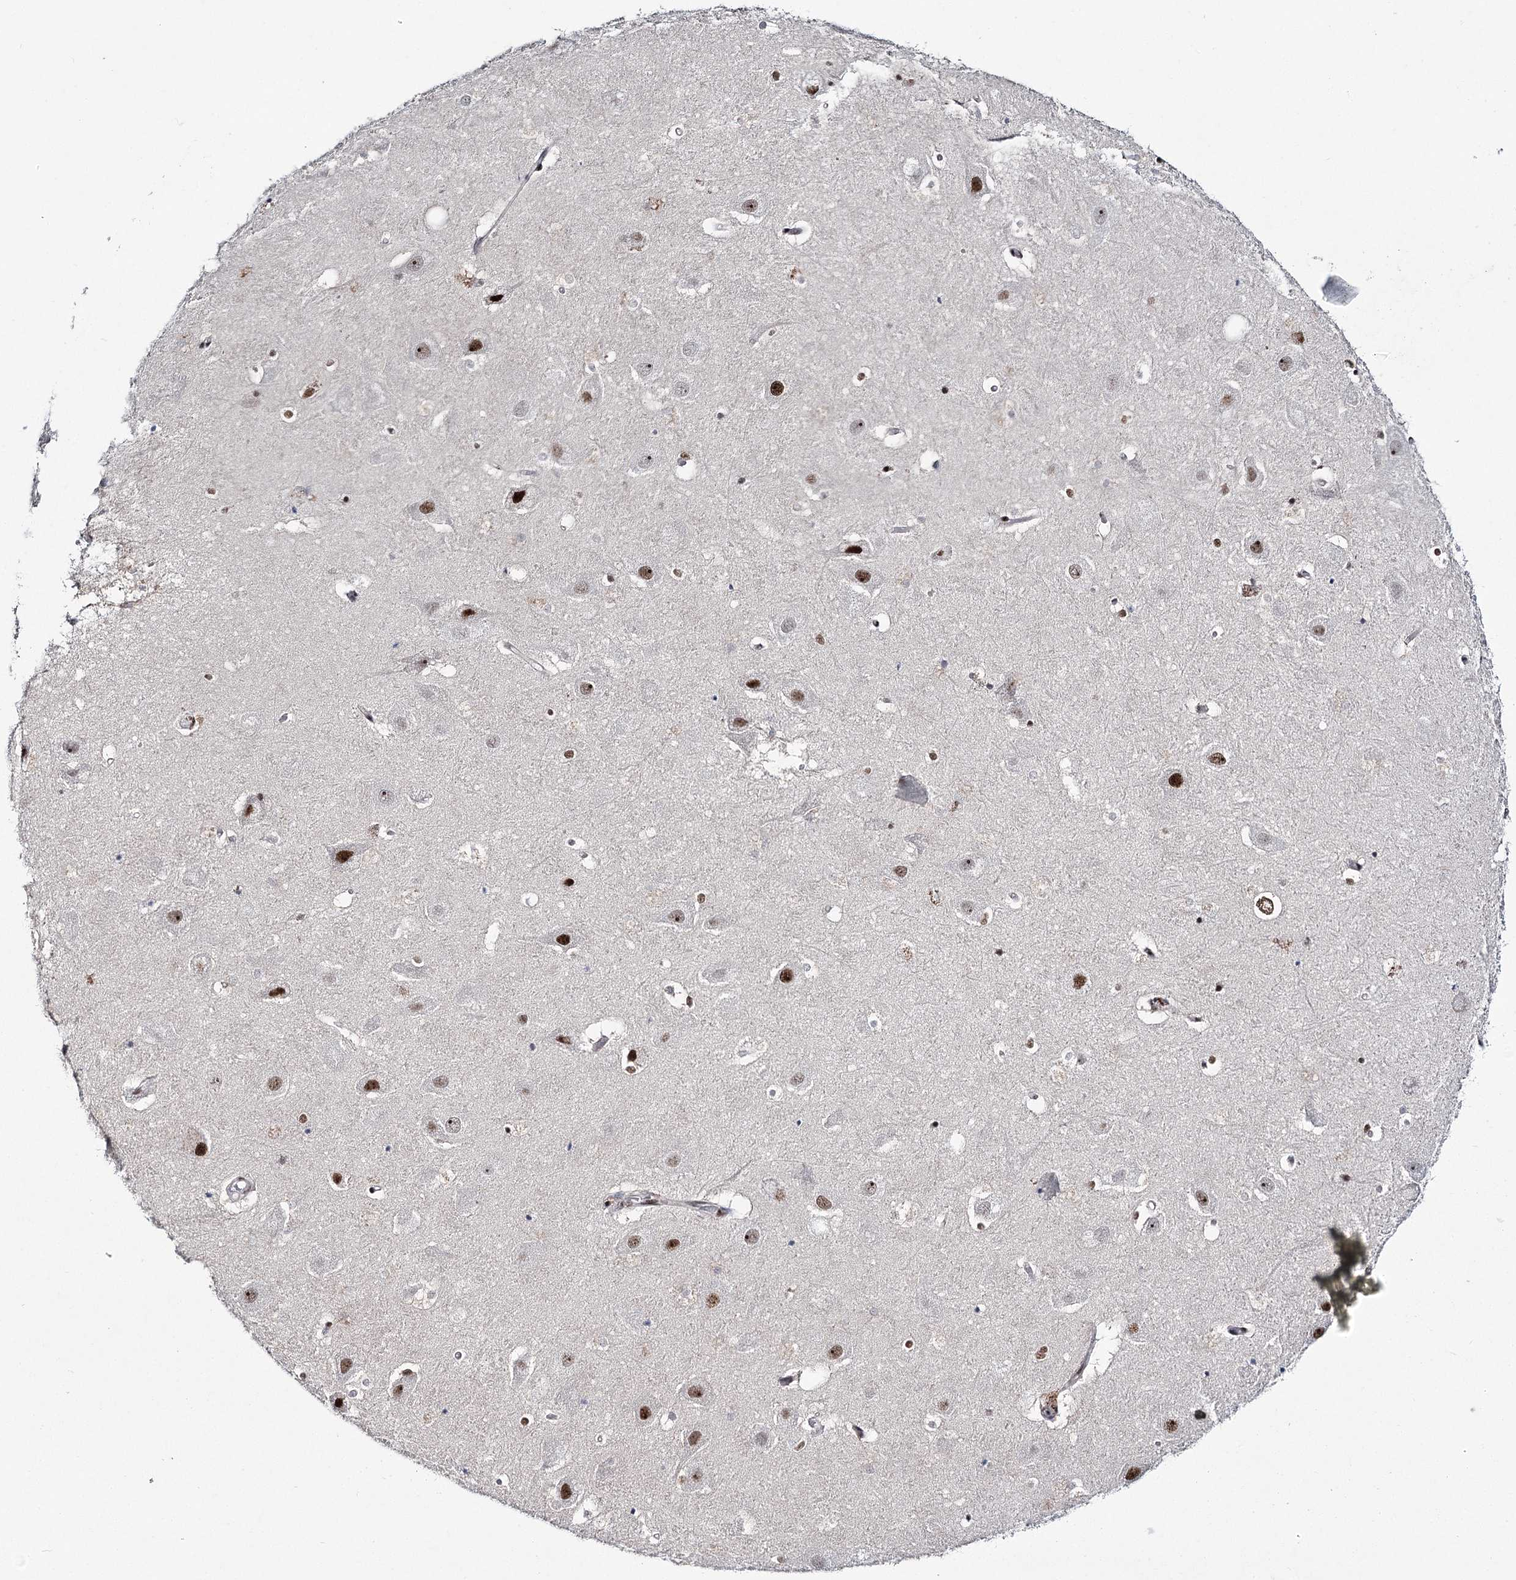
{"staining": {"intensity": "strong", "quantity": "25%-75%", "location": "nuclear"}, "tissue": "hippocampus", "cell_type": "Glial cells", "image_type": "normal", "snomed": [{"axis": "morphology", "description": "Normal tissue, NOS"}, {"axis": "topography", "description": "Hippocampus"}], "caption": "Immunohistochemistry photomicrograph of normal hippocampus: human hippocampus stained using immunohistochemistry (IHC) exhibits high levels of strong protein expression localized specifically in the nuclear of glial cells, appearing as a nuclear brown color.", "gene": "SCAF8", "patient": {"sex": "female", "age": 52}}